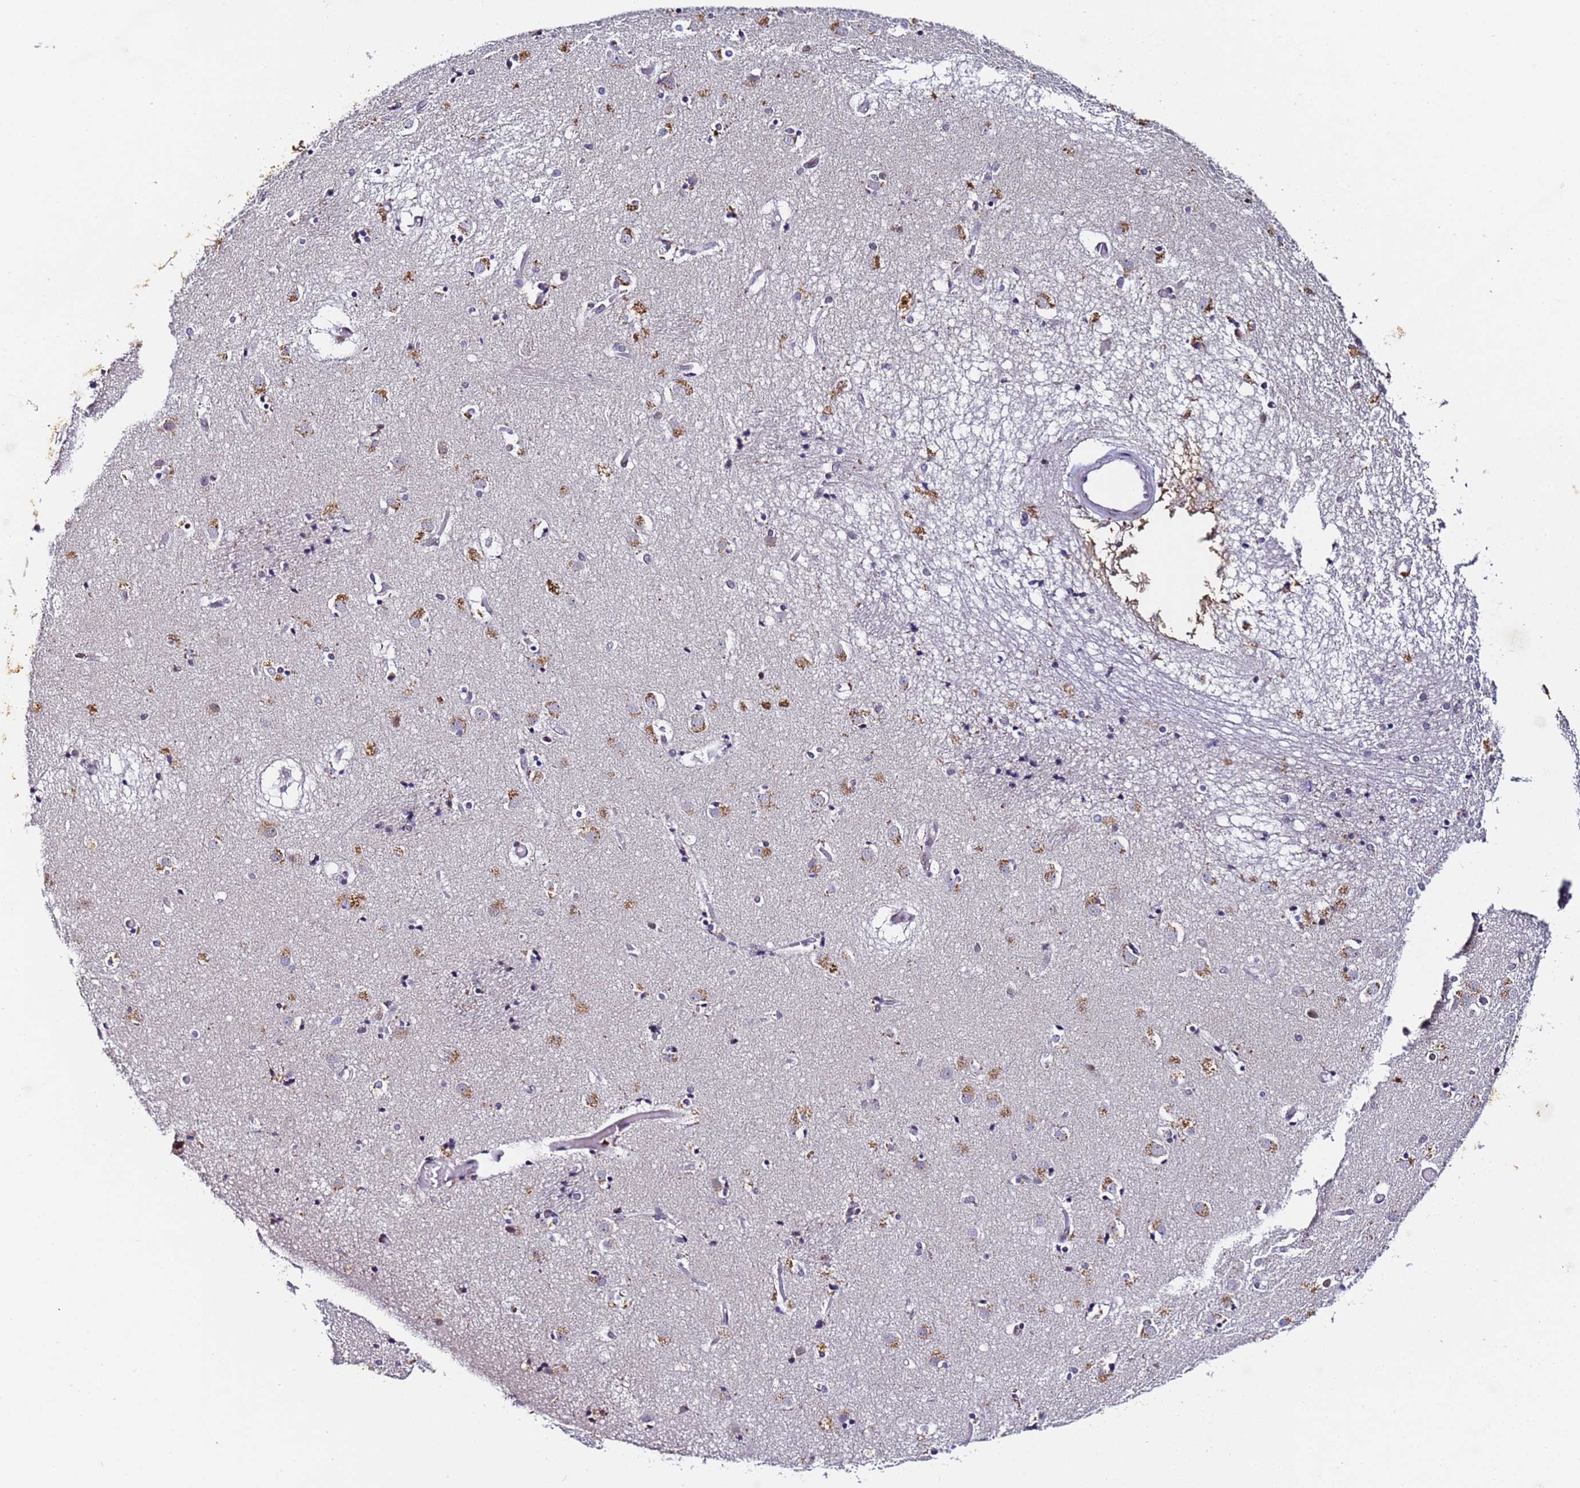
{"staining": {"intensity": "moderate", "quantity": "<25%", "location": "cytoplasmic/membranous"}, "tissue": "caudate", "cell_type": "Glial cells", "image_type": "normal", "snomed": [{"axis": "morphology", "description": "Normal tissue, NOS"}, {"axis": "topography", "description": "Lateral ventricle wall"}], "caption": "Protein staining exhibits moderate cytoplasmic/membranous staining in about <25% of glial cells in benign caudate.", "gene": "FNBP4", "patient": {"sex": "male", "age": 70}}